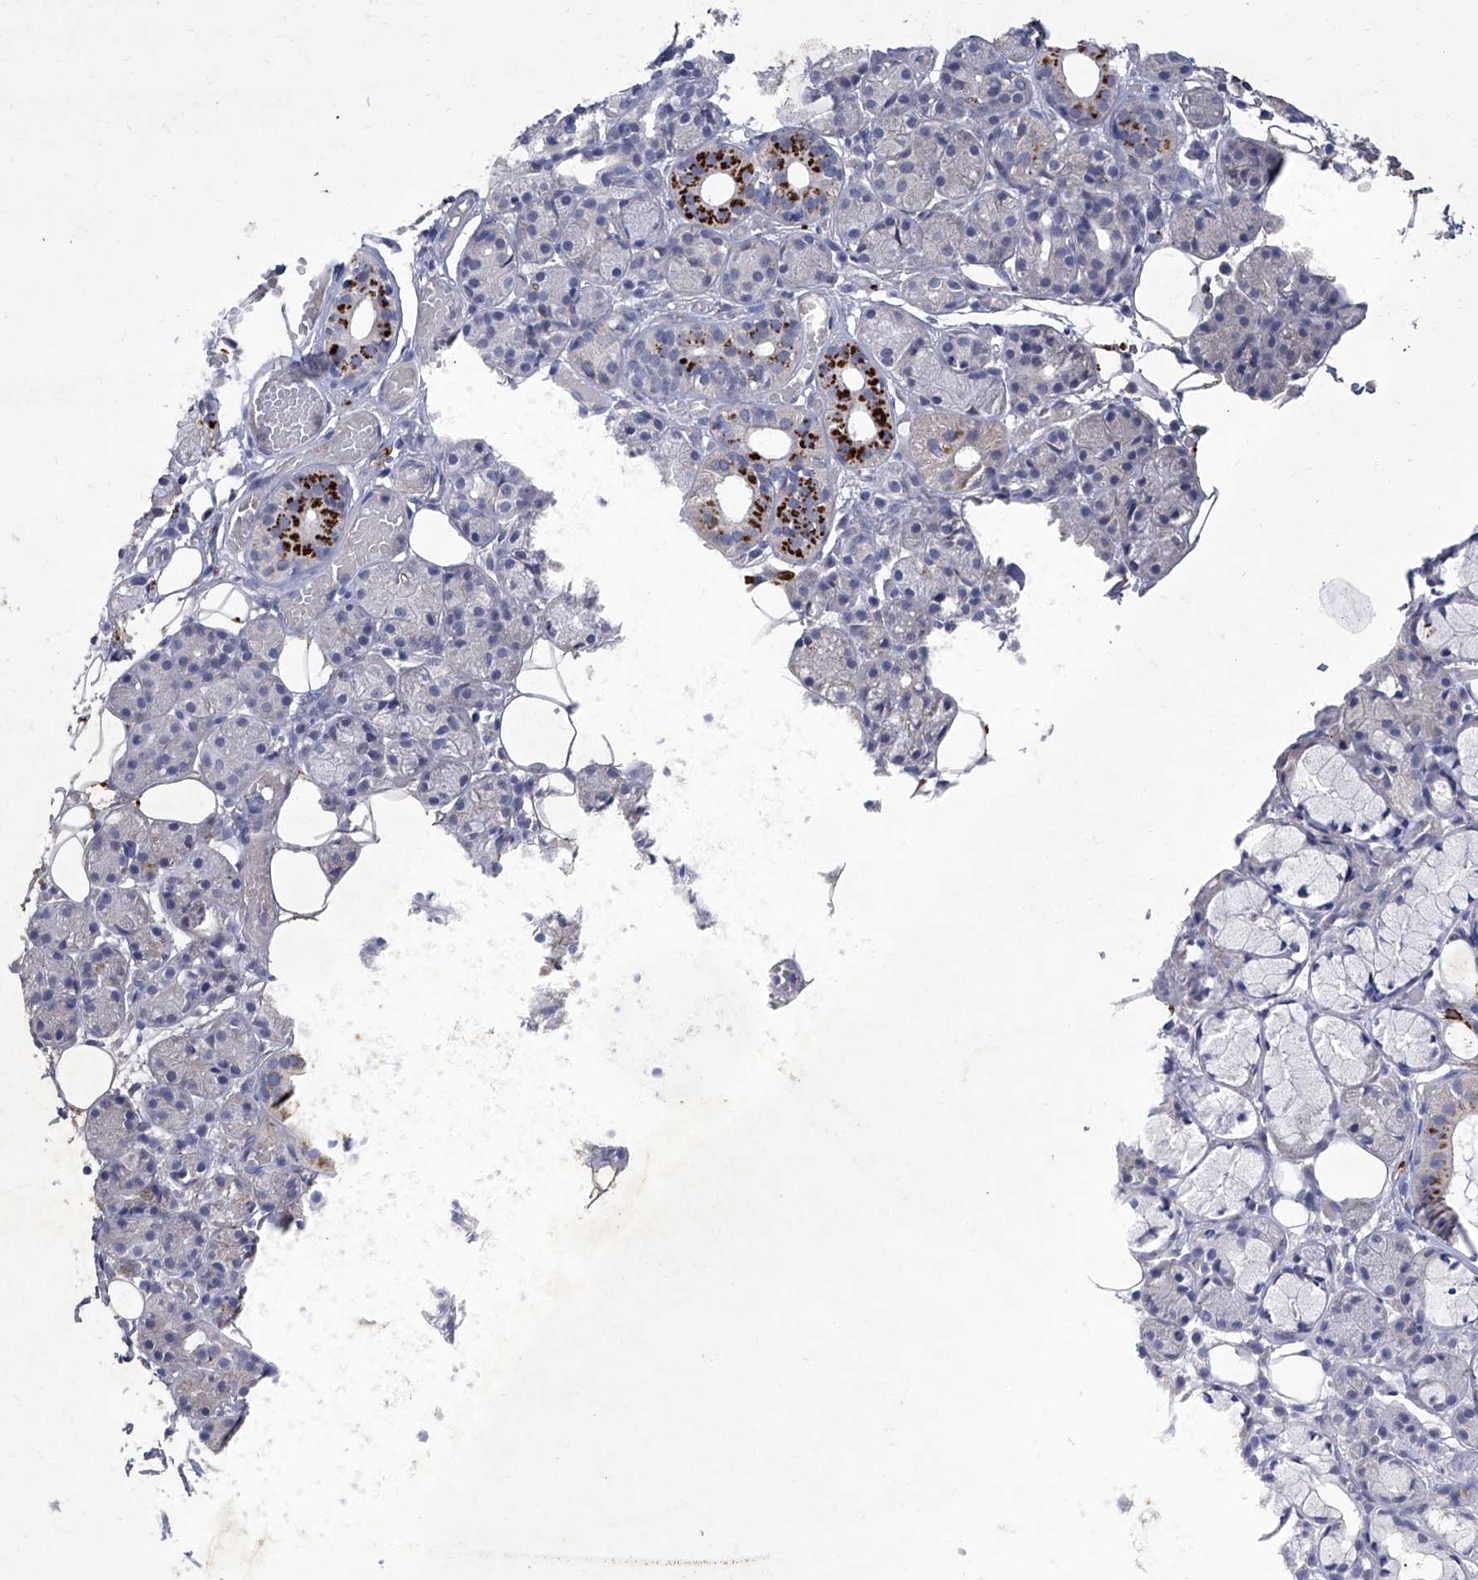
{"staining": {"intensity": "strong", "quantity": "<25%", "location": "cytoplasmic/membranous"}, "tissue": "salivary gland", "cell_type": "Glandular cells", "image_type": "normal", "snomed": [{"axis": "morphology", "description": "Normal tissue, NOS"}, {"axis": "topography", "description": "Salivary gland"}], "caption": "IHC image of benign salivary gland: human salivary gland stained using IHC reveals medium levels of strong protein expression localized specifically in the cytoplasmic/membranous of glandular cells, appearing as a cytoplasmic/membranous brown color.", "gene": "IFNL2", "patient": {"sex": "male", "age": 63}}